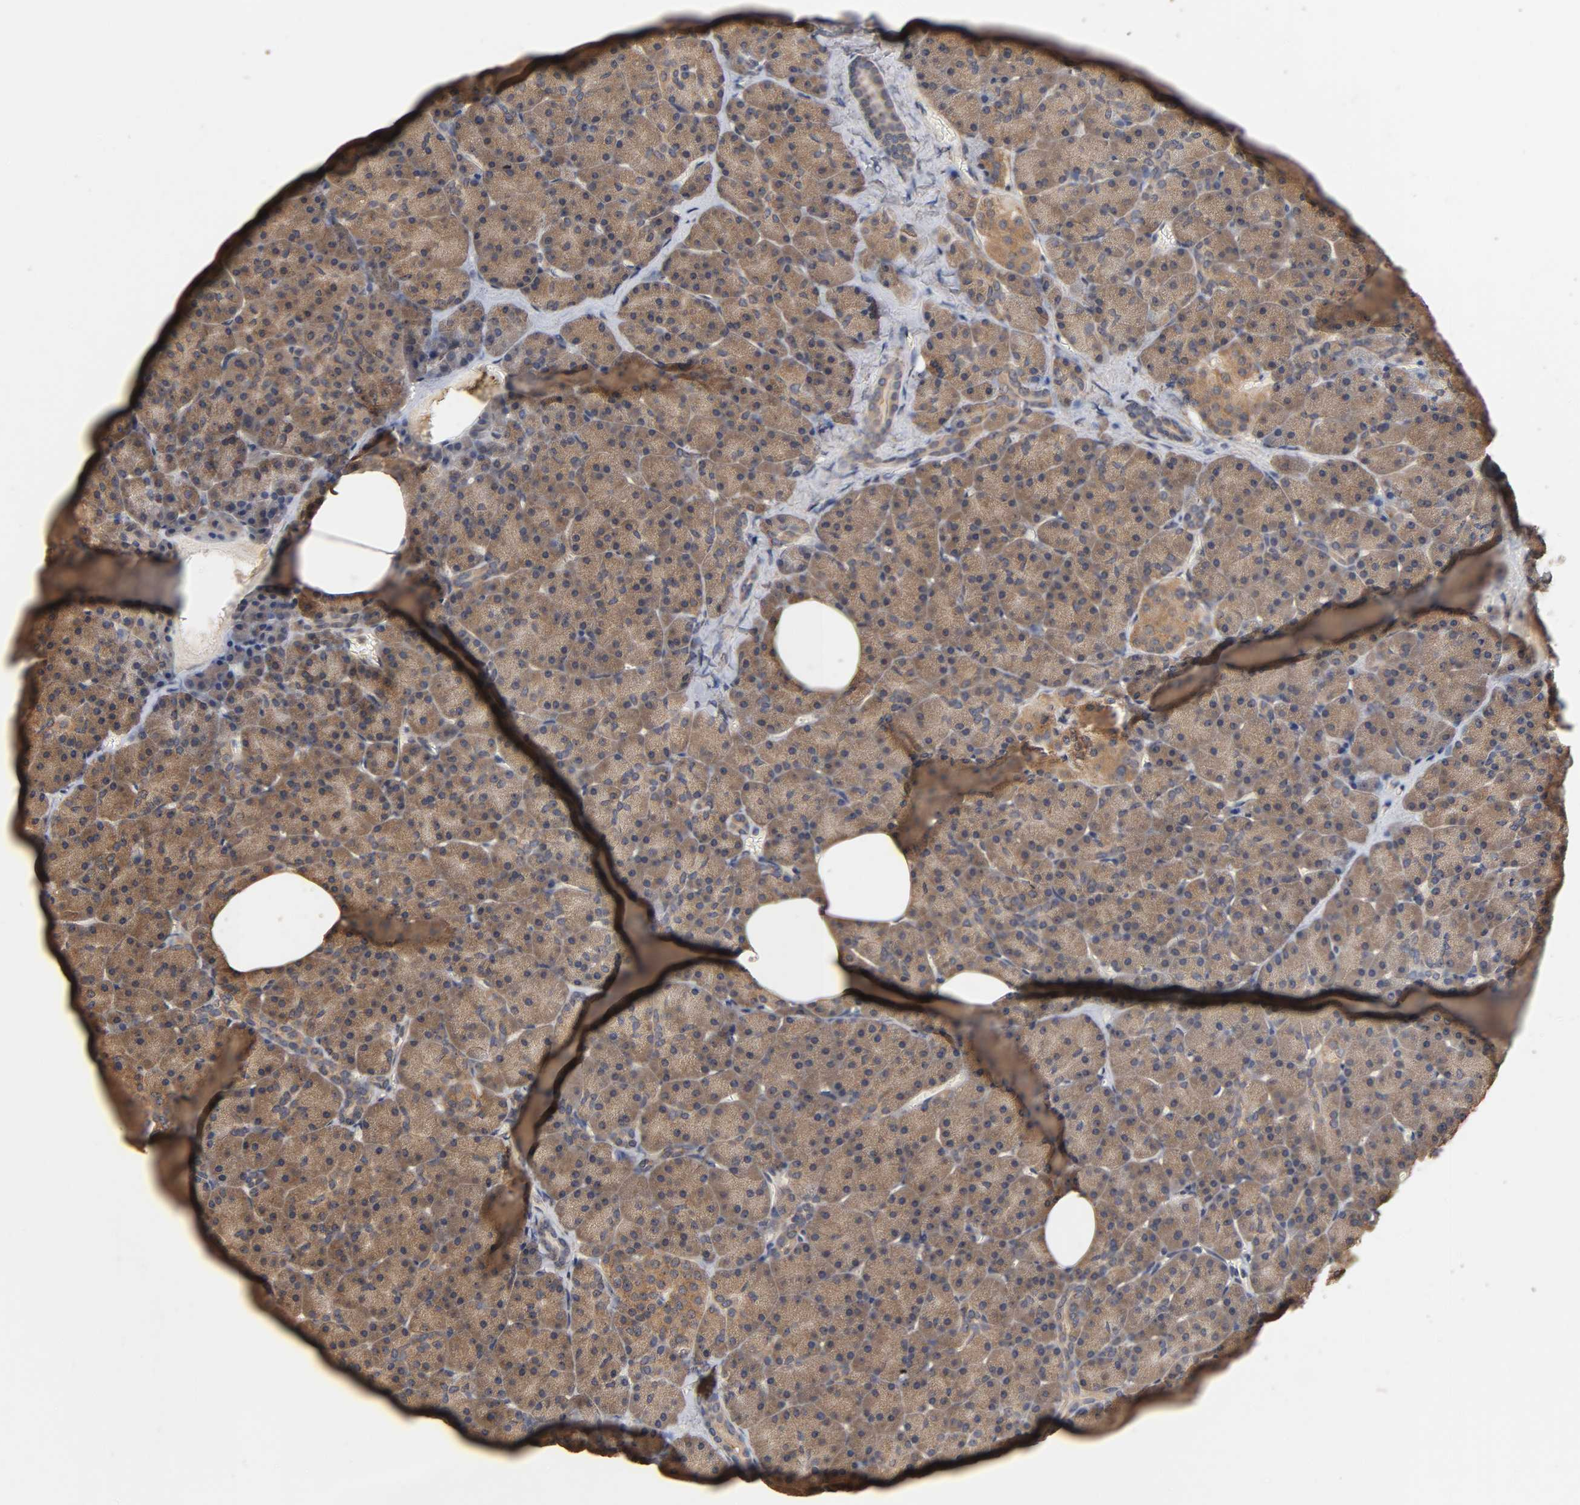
{"staining": {"intensity": "moderate", "quantity": ">75%", "location": "cytoplasmic/membranous"}, "tissue": "pancreas", "cell_type": "Exocrine glandular cells", "image_type": "normal", "snomed": [{"axis": "morphology", "description": "Normal tissue, NOS"}, {"axis": "topography", "description": "Pancreas"}], "caption": "Immunohistochemical staining of unremarkable human pancreas displays medium levels of moderate cytoplasmic/membranous positivity in about >75% of exocrine glandular cells.", "gene": "ARHGEF7", "patient": {"sex": "female", "age": 35}}